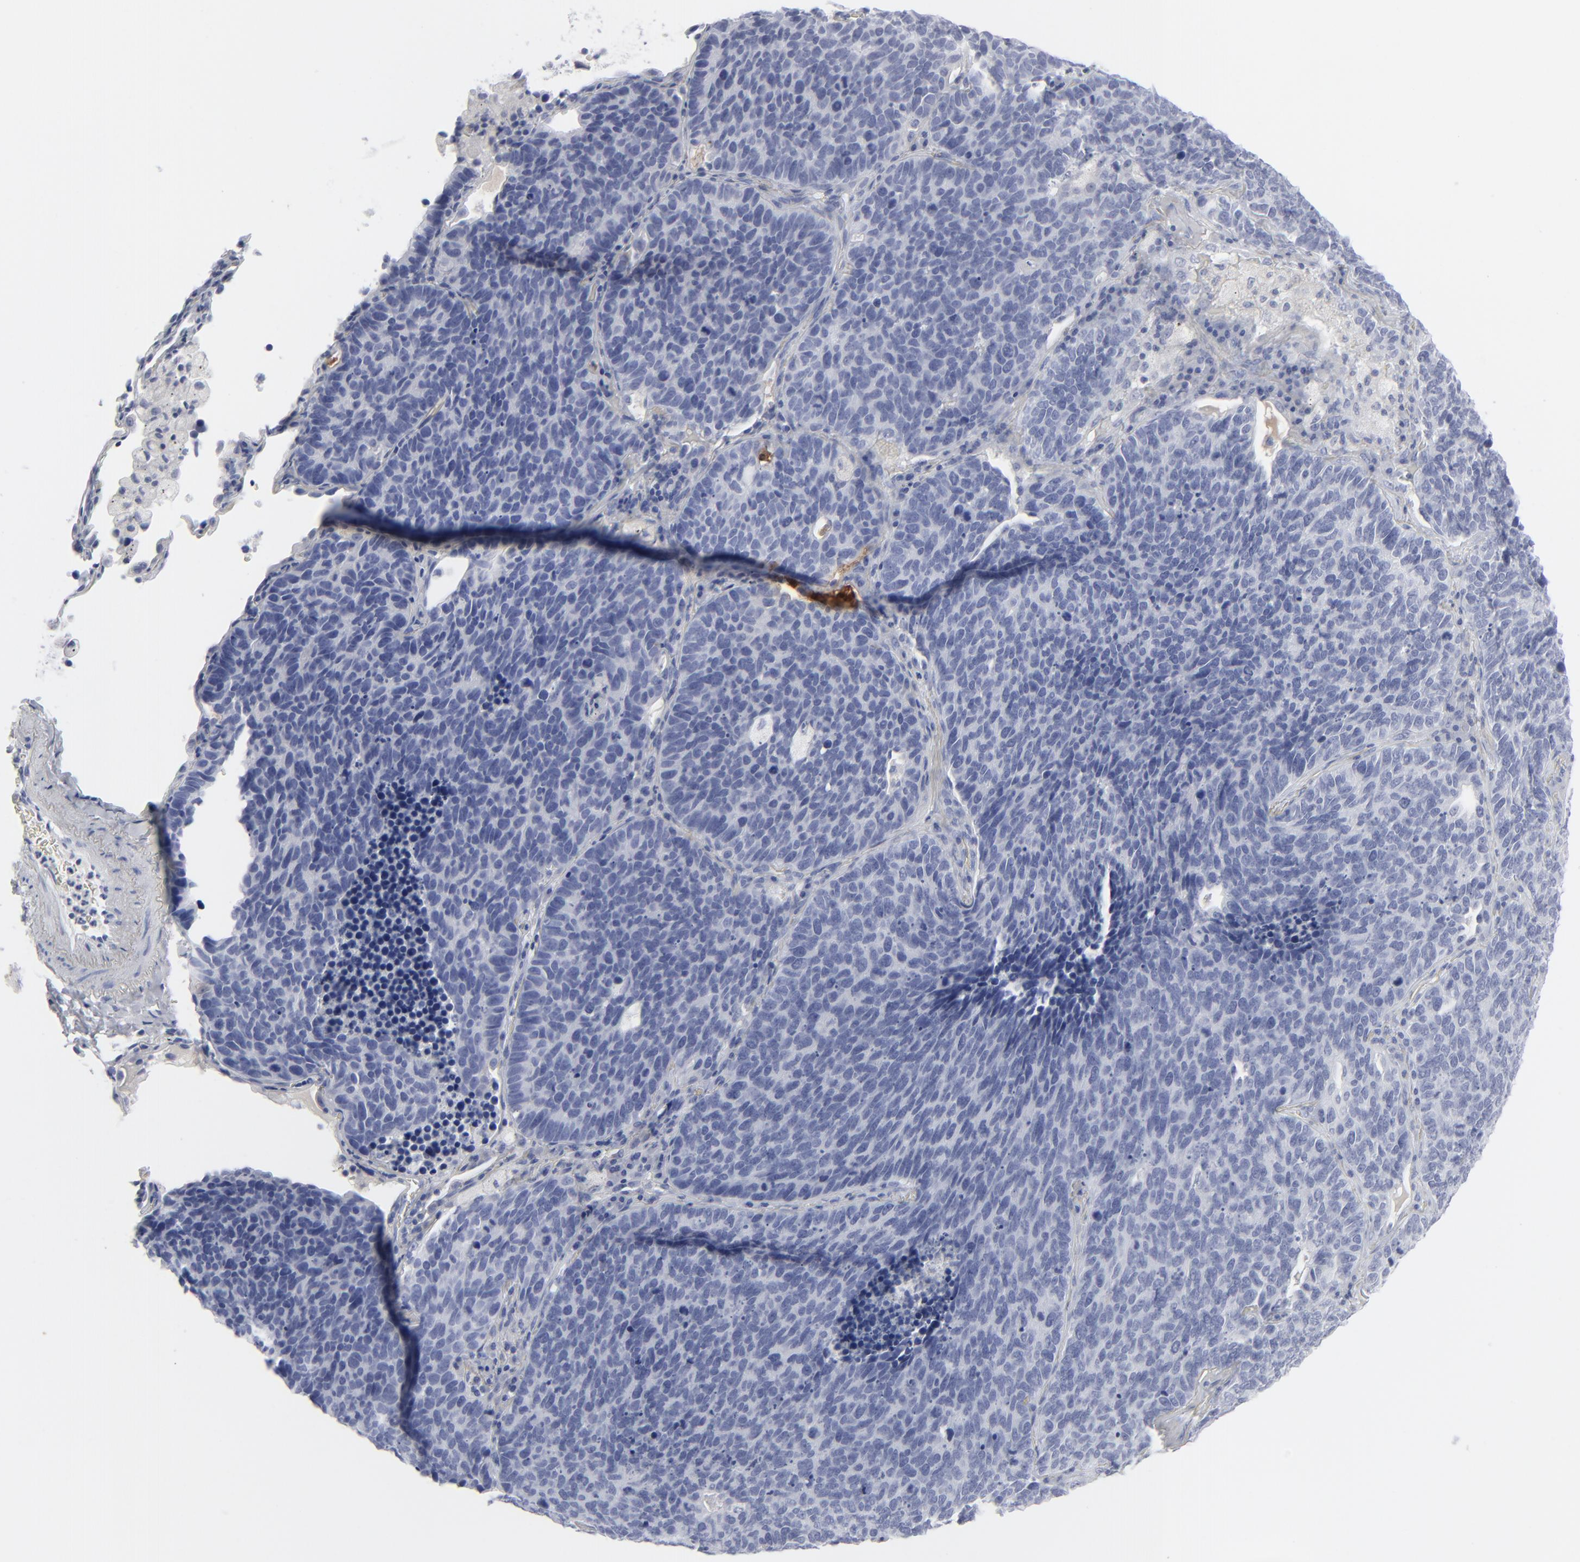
{"staining": {"intensity": "negative", "quantity": "none", "location": "none"}, "tissue": "lung cancer", "cell_type": "Tumor cells", "image_type": "cancer", "snomed": [{"axis": "morphology", "description": "Neoplasm, malignant, NOS"}, {"axis": "topography", "description": "Lung"}], "caption": "Micrograph shows no protein expression in tumor cells of lung cancer tissue. Nuclei are stained in blue.", "gene": "MSLN", "patient": {"sex": "female", "age": 75}}